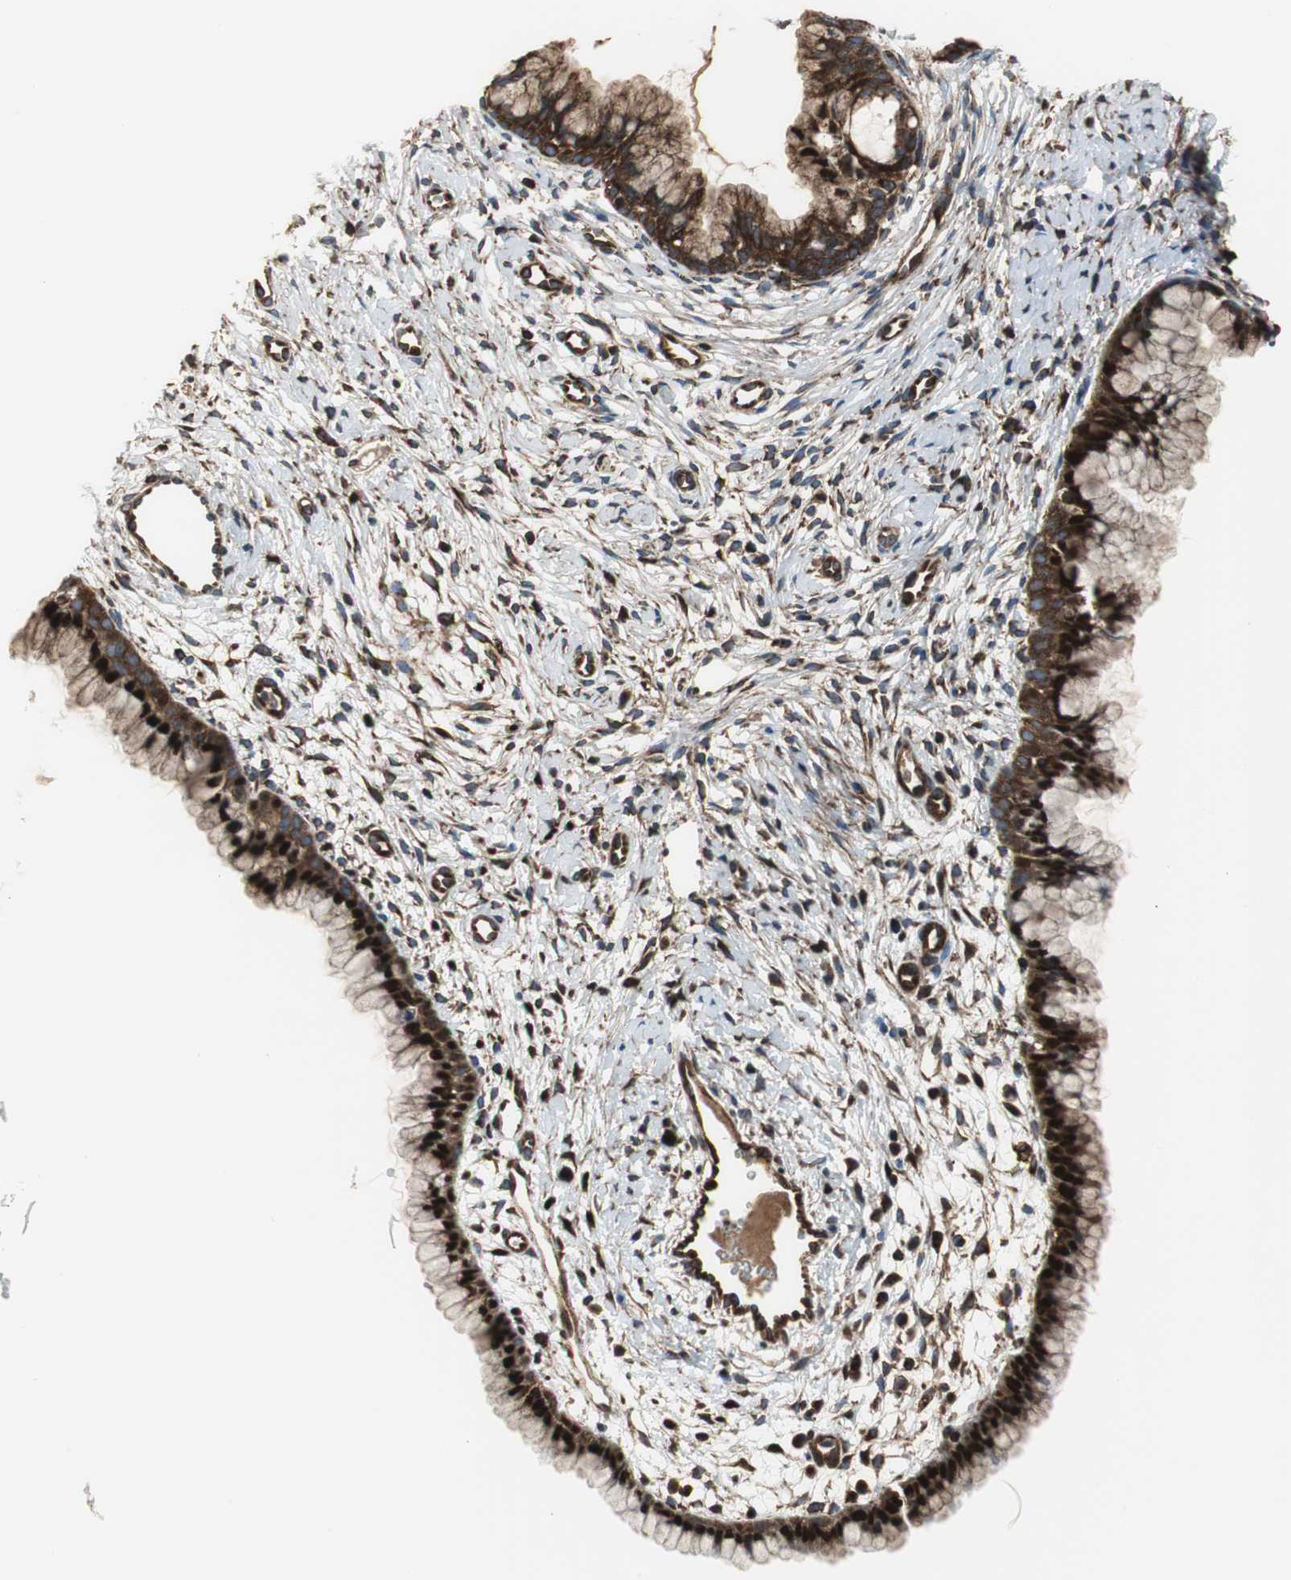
{"staining": {"intensity": "strong", "quantity": "25%-75%", "location": "nuclear"}, "tissue": "cervix", "cell_type": "Glandular cells", "image_type": "normal", "snomed": [{"axis": "morphology", "description": "Normal tissue, NOS"}, {"axis": "topography", "description": "Cervix"}], "caption": "Immunohistochemical staining of unremarkable cervix exhibits strong nuclear protein positivity in about 25%-75% of glandular cells. Nuclei are stained in blue.", "gene": "RELA", "patient": {"sex": "female", "age": 39}}